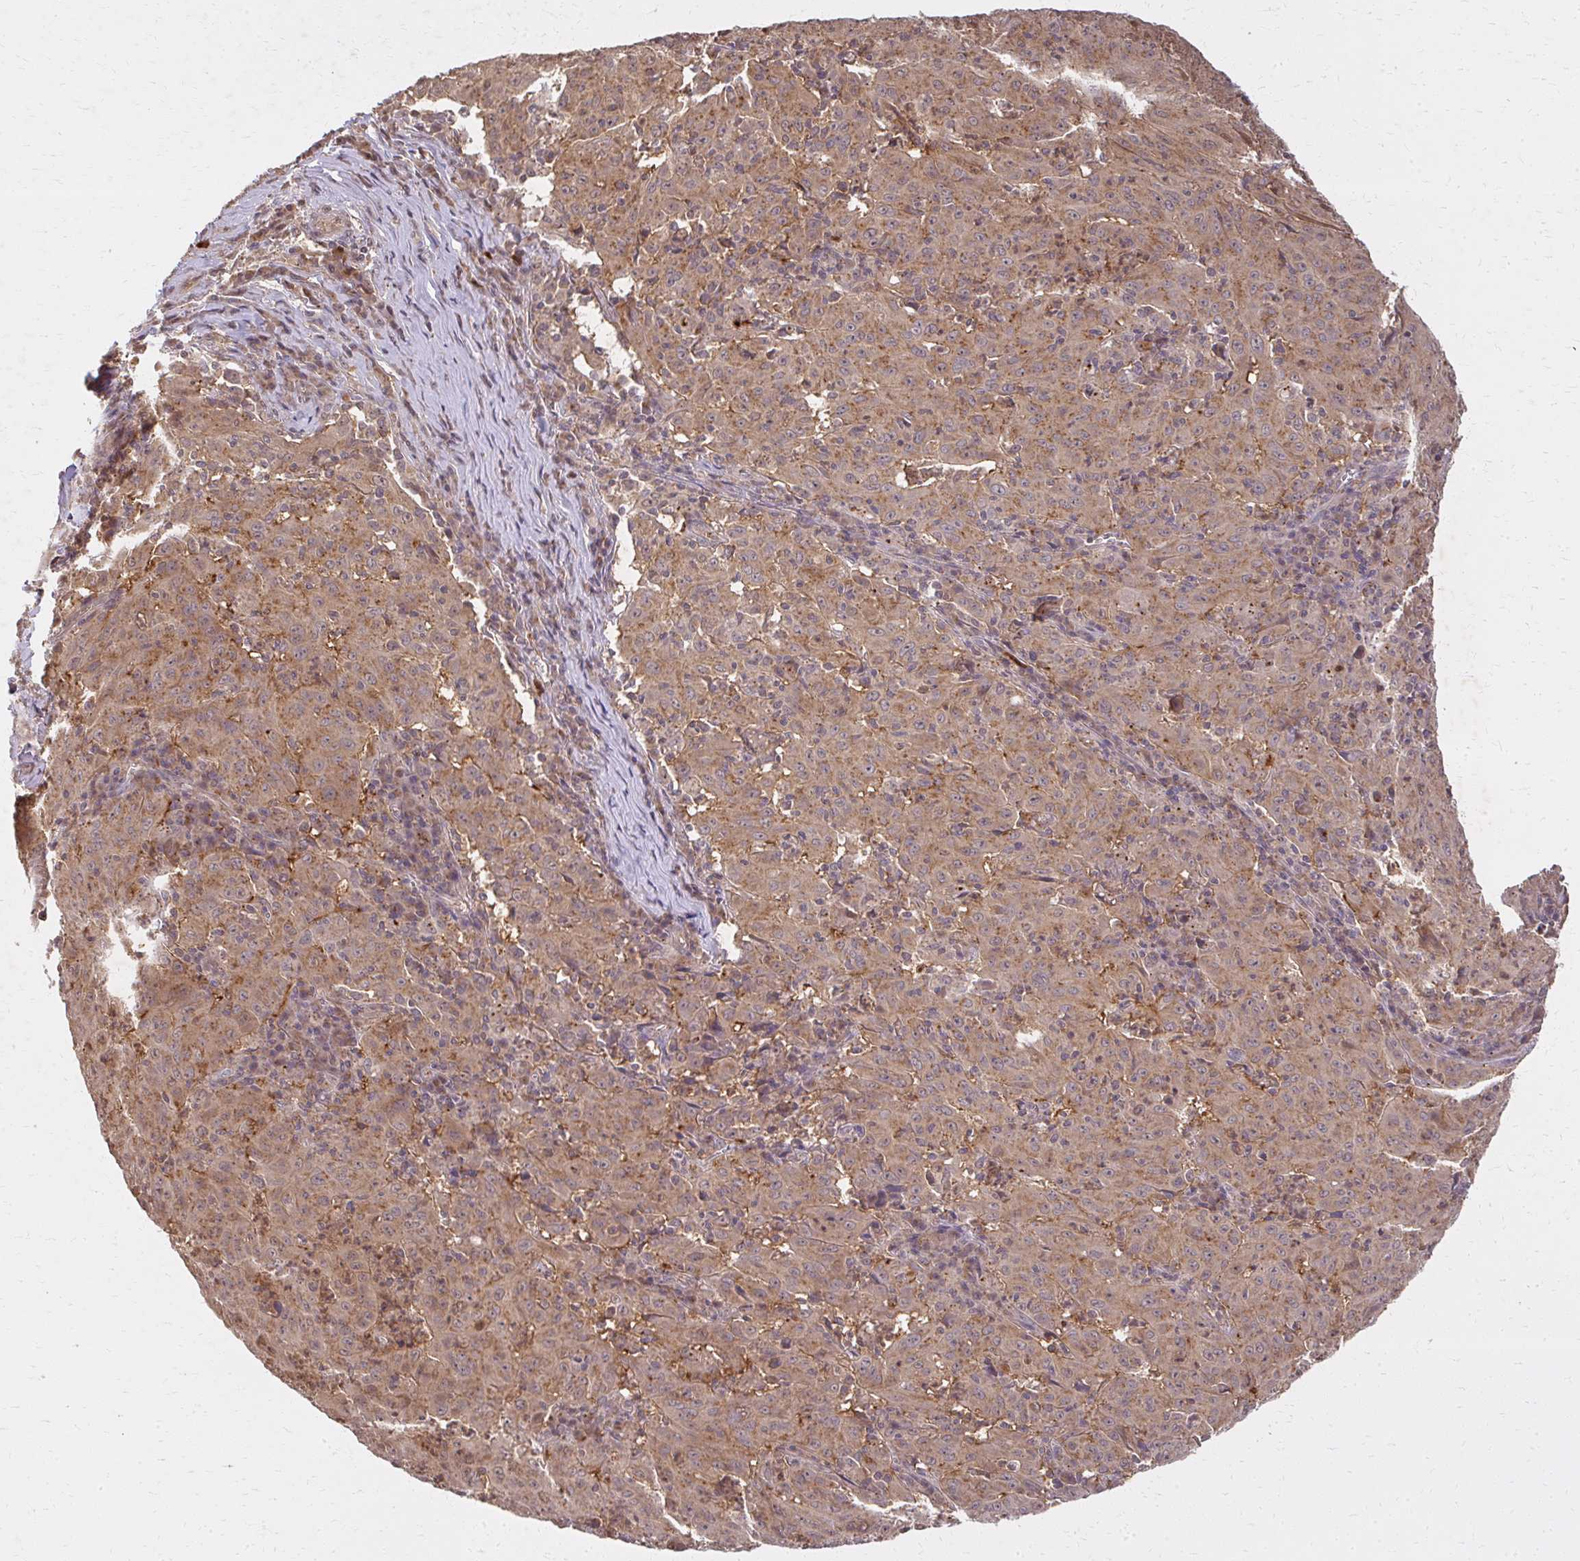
{"staining": {"intensity": "moderate", "quantity": ">75%", "location": "cytoplasmic/membranous,nuclear"}, "tissue": "pancreatic cancer", "cell_type": "Tumor cells", "image_type": "cancer", "snomed": [{"axis": "morphology", "description": "Adenocarcinoma, NOS"}, {"axis": "topography", "description": "Pancreas"}], "caption": "Moderate cytoplasmic/membranous and nuclear expression for a protein is seen in approximately >75% of tumor cells of adenocarcinoma (pancreatic) using immunohistochemistry.", "gene": "LARS2", "patient": {"sex": "male", "age": 63}}